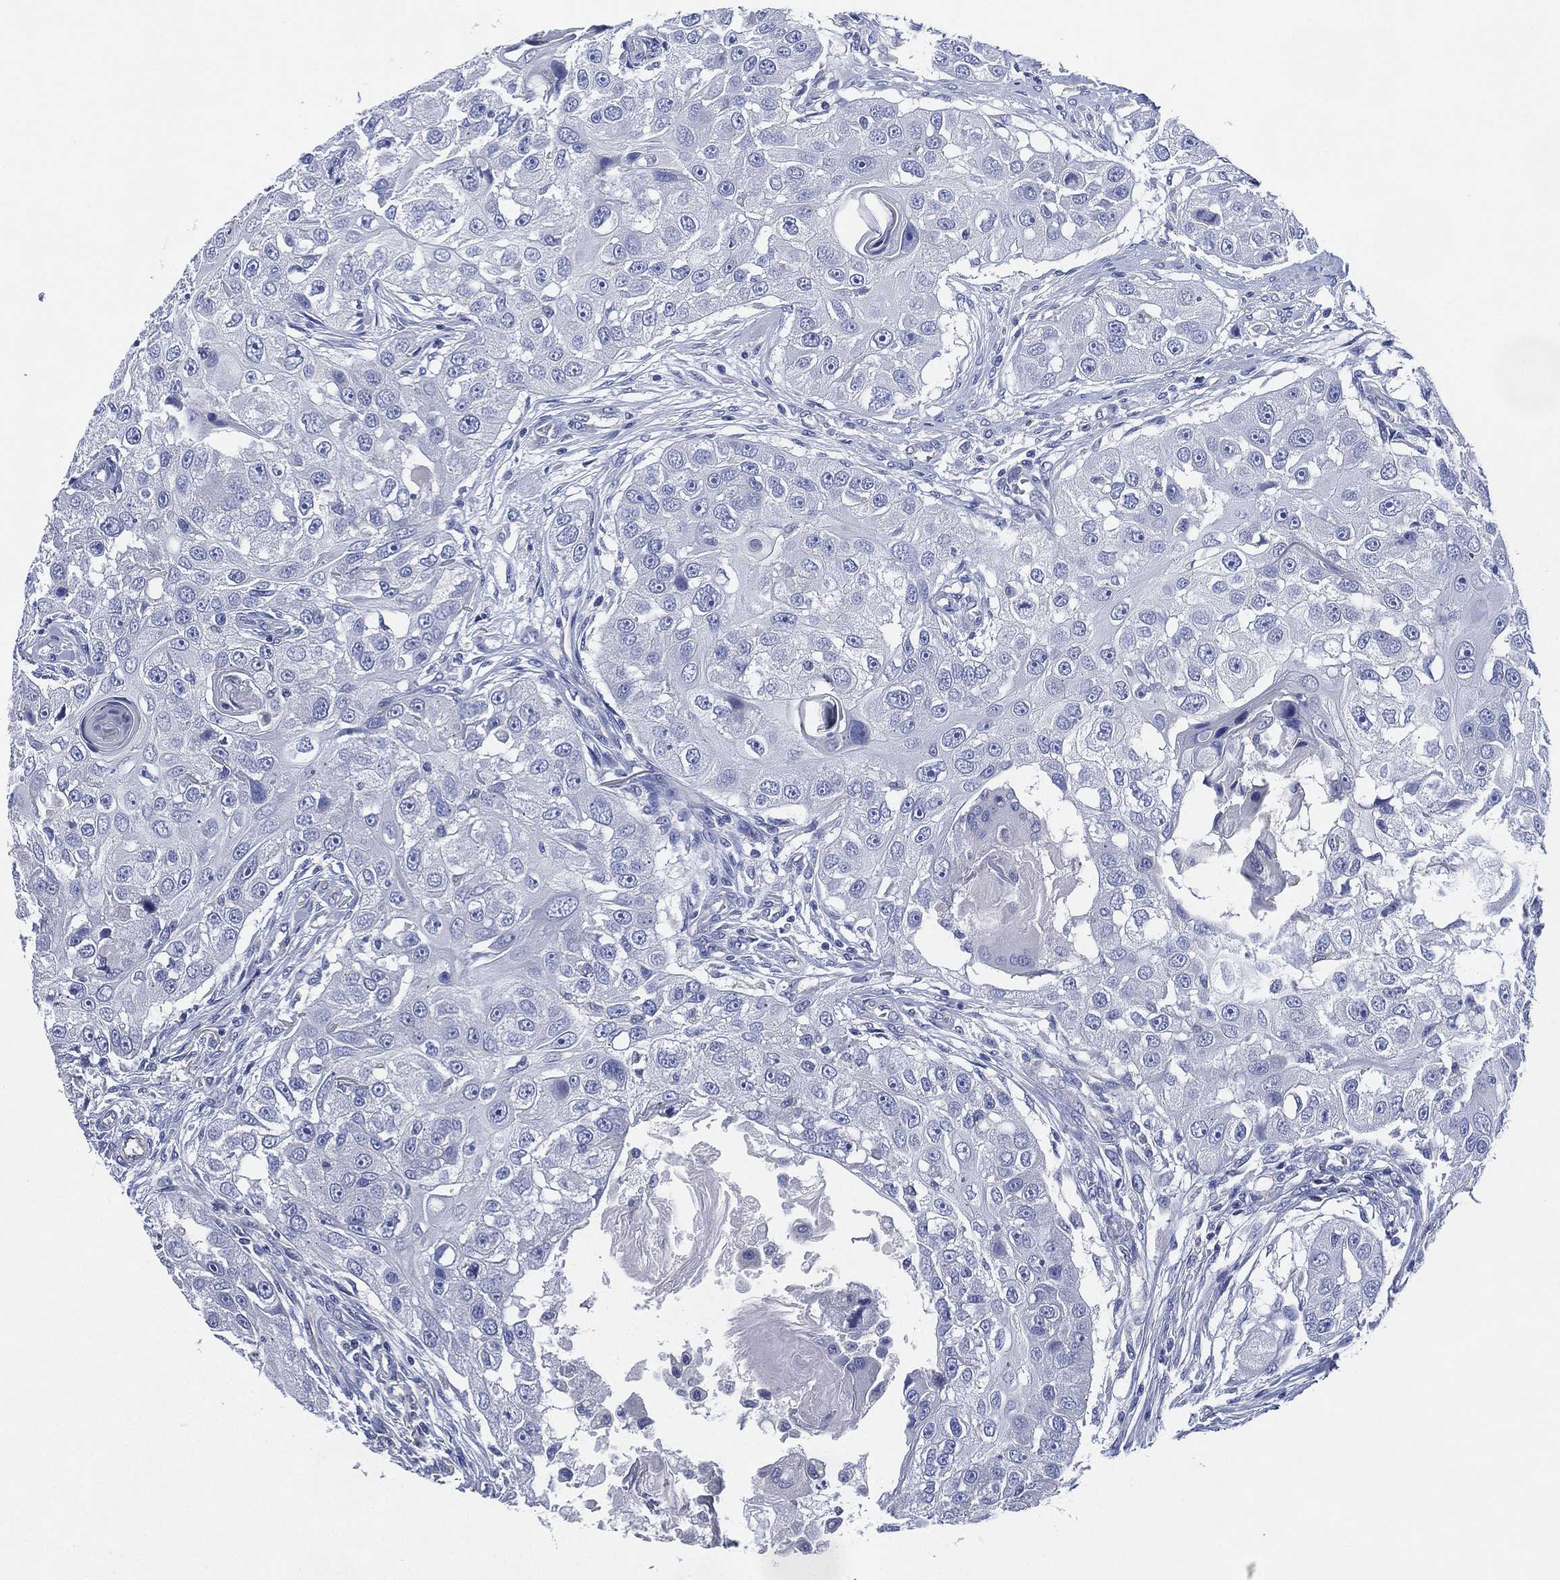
{"staining": {"intensity": "negative", "quantity": "none", "location": "none"}, "tissue": "head and neck cancer", "cell_type": "Tumor cells", "image_type": "cancer", "snomed": [{"axis": "morphology", "description": "Squamous cell carcinoma, NOS"}, {"axis": "topography", "description": "Head-Neck"}], "caption": "Tumor cells show no significant staining in head and neck cancer. The staining is performed using DAB (3,3'-diaminobenzidine) brown chromogen with nuclei counter-stained in using hematoxylin.", "gene": "CCDC70", "patient": {"sex": "male", "age": 51}}